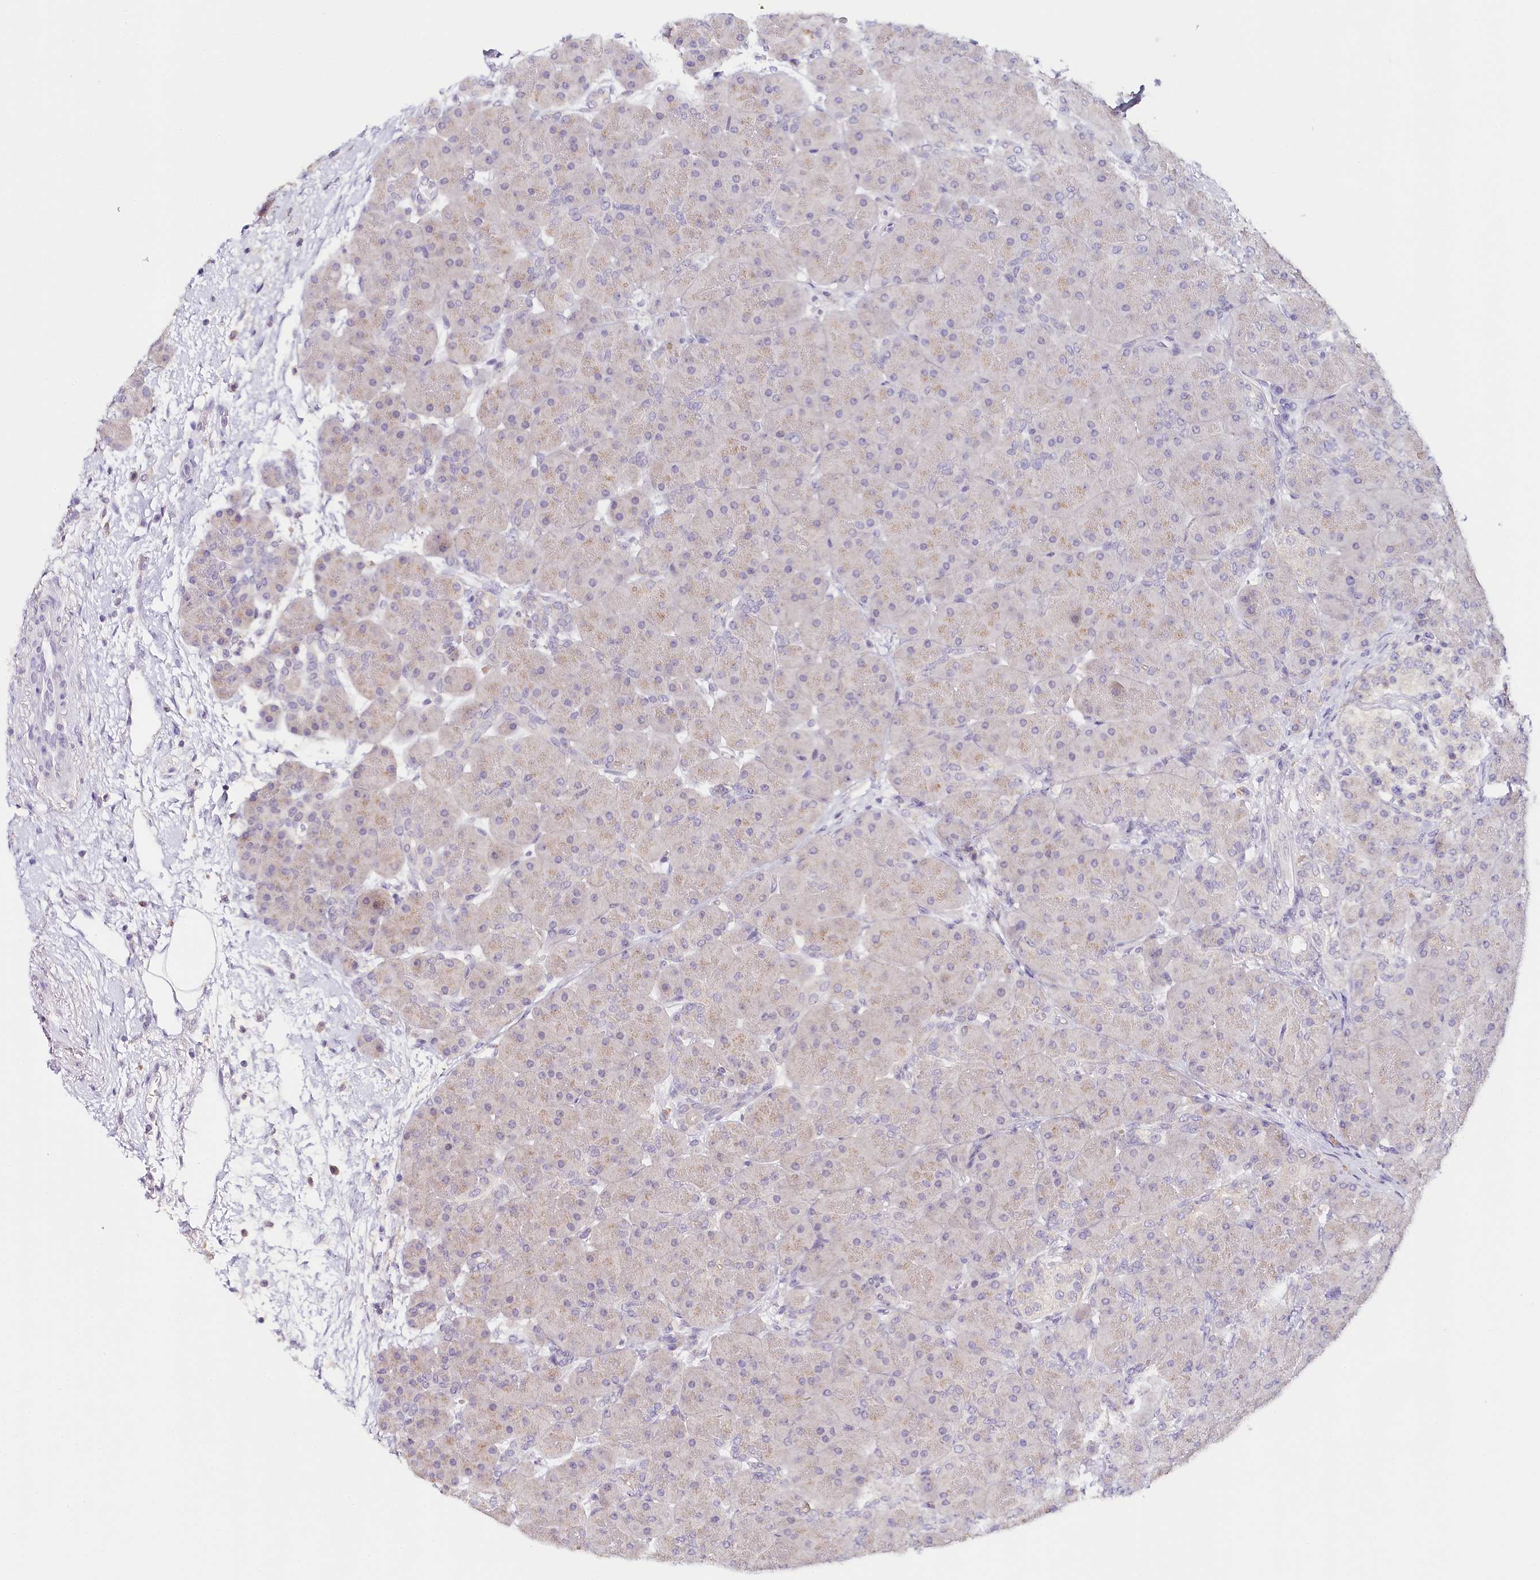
{"staining": {"intensity": "weak", "quantity": "<25%", "location": "cytoplasmic/membranous"}, "tissue": "pancreas", "cell_type": "Exocrine glandular cells", "image_type": "normal", "snomed": [{"axis": "morphology", "description": "Normal tissue, NOS"}, {"axis": "topography", "description": "Pancreas"}], "caption": "This is a photomicrograph of IHC staining of unremarkable pancreas, which shows no expression in exocrine glandular cells. (DAB immunohistochemistry (IHC) with hematoxylin counter stain).", "gene": "TP53", "patient": {"sex": "male", "age": 66}}